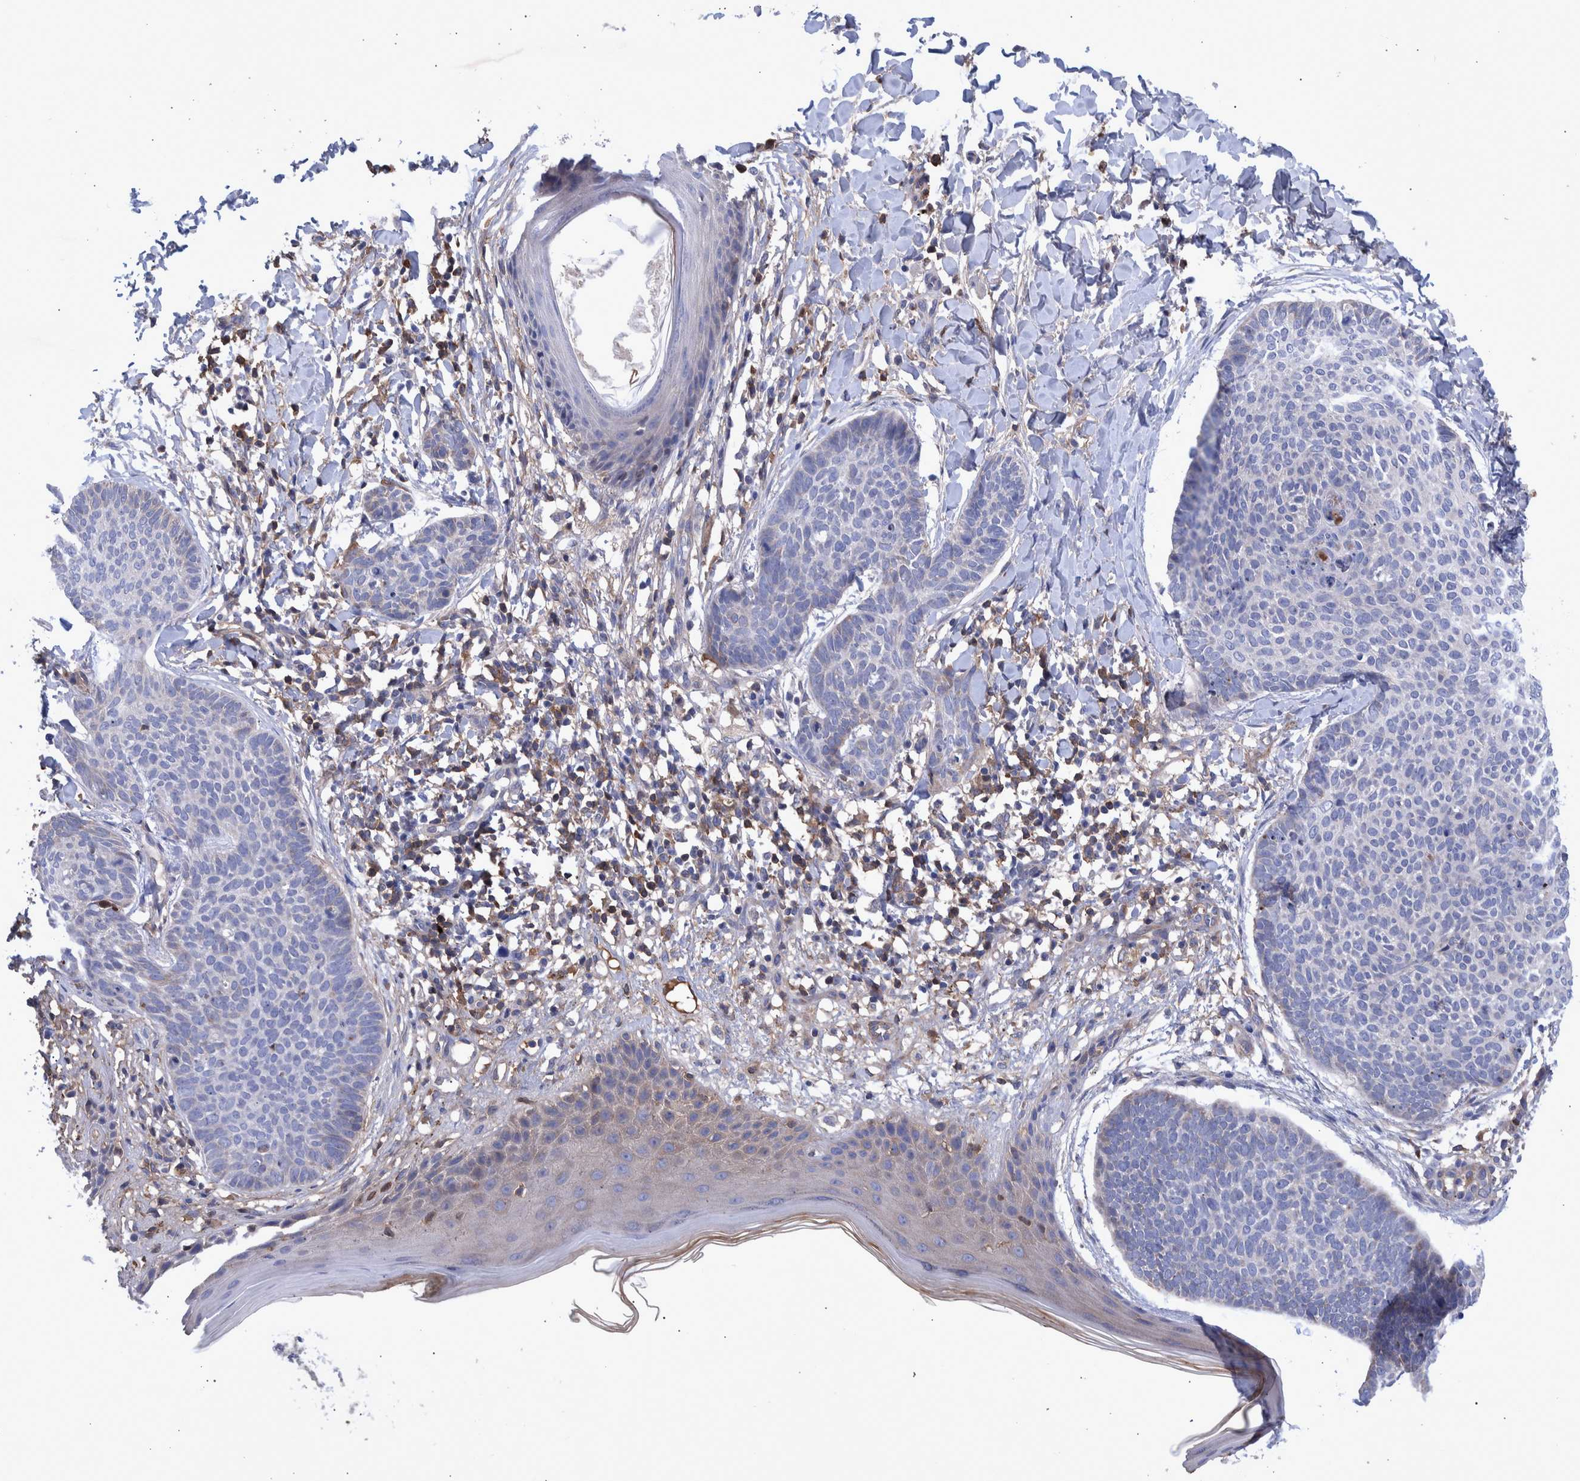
{"staining": {"intensity": "negative", "quantity": "none", "location": "none"}, "tissue": "skin cancer", "cell_type": "Tumor cells", "image_type": "cancer", "snomed": [{"axis": "morphology", "description": "Normal tissue, NOS"}, {"axis": "morphology", "description": "Basal cell carcinoma"}, {"axis": "topography", "description": "Skin"}], "caption": "Micrograph shows no significant protein staining in tumor cells of skin basal cell carcinoma.", "gene": "DLL4", "patient": {"sex": "male", "age": 50}}